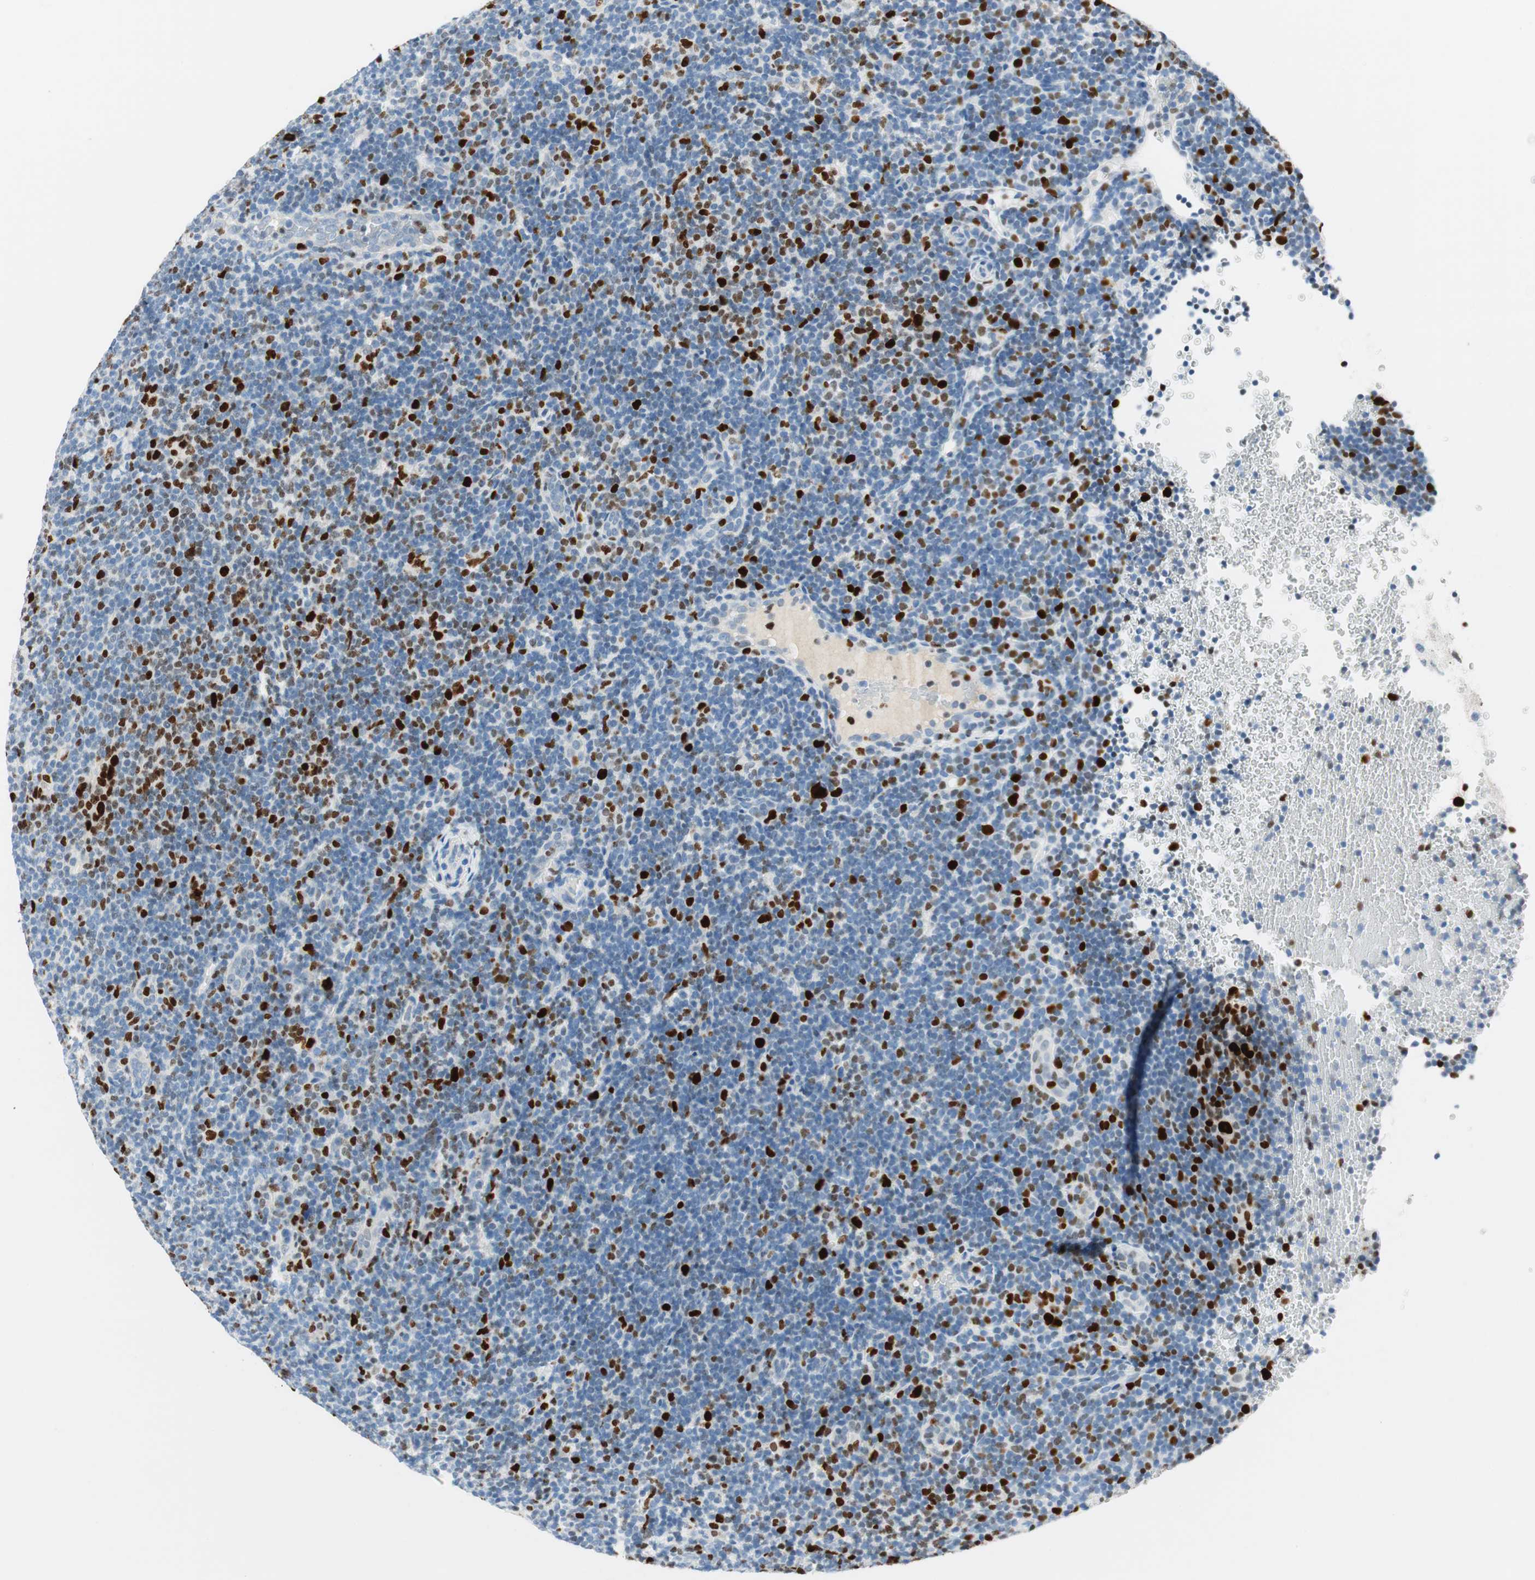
{"staining": {"intensity": "strong", "quantity": ">75%", "location": "nuclear"}, "tissue": "lymphoma", "cell_type": "Tumor cells", "image_type": "cancer", "snomed": [{"axis": "morphology", "description": "Hodgkin's disease, NOS"}, {"axis": "topography", "description": "Lymph node"}], "caption": "The immunohistochemical stain shows strong nuclear staining in tumor cells of lymphoma tissue. The staining was performed using DAB, with brown indicating positive protein expression. Nuclei are stained blue with hematoxylin.", "gene": "EZH2", "patient": {"sex": "female", "age": 57}}